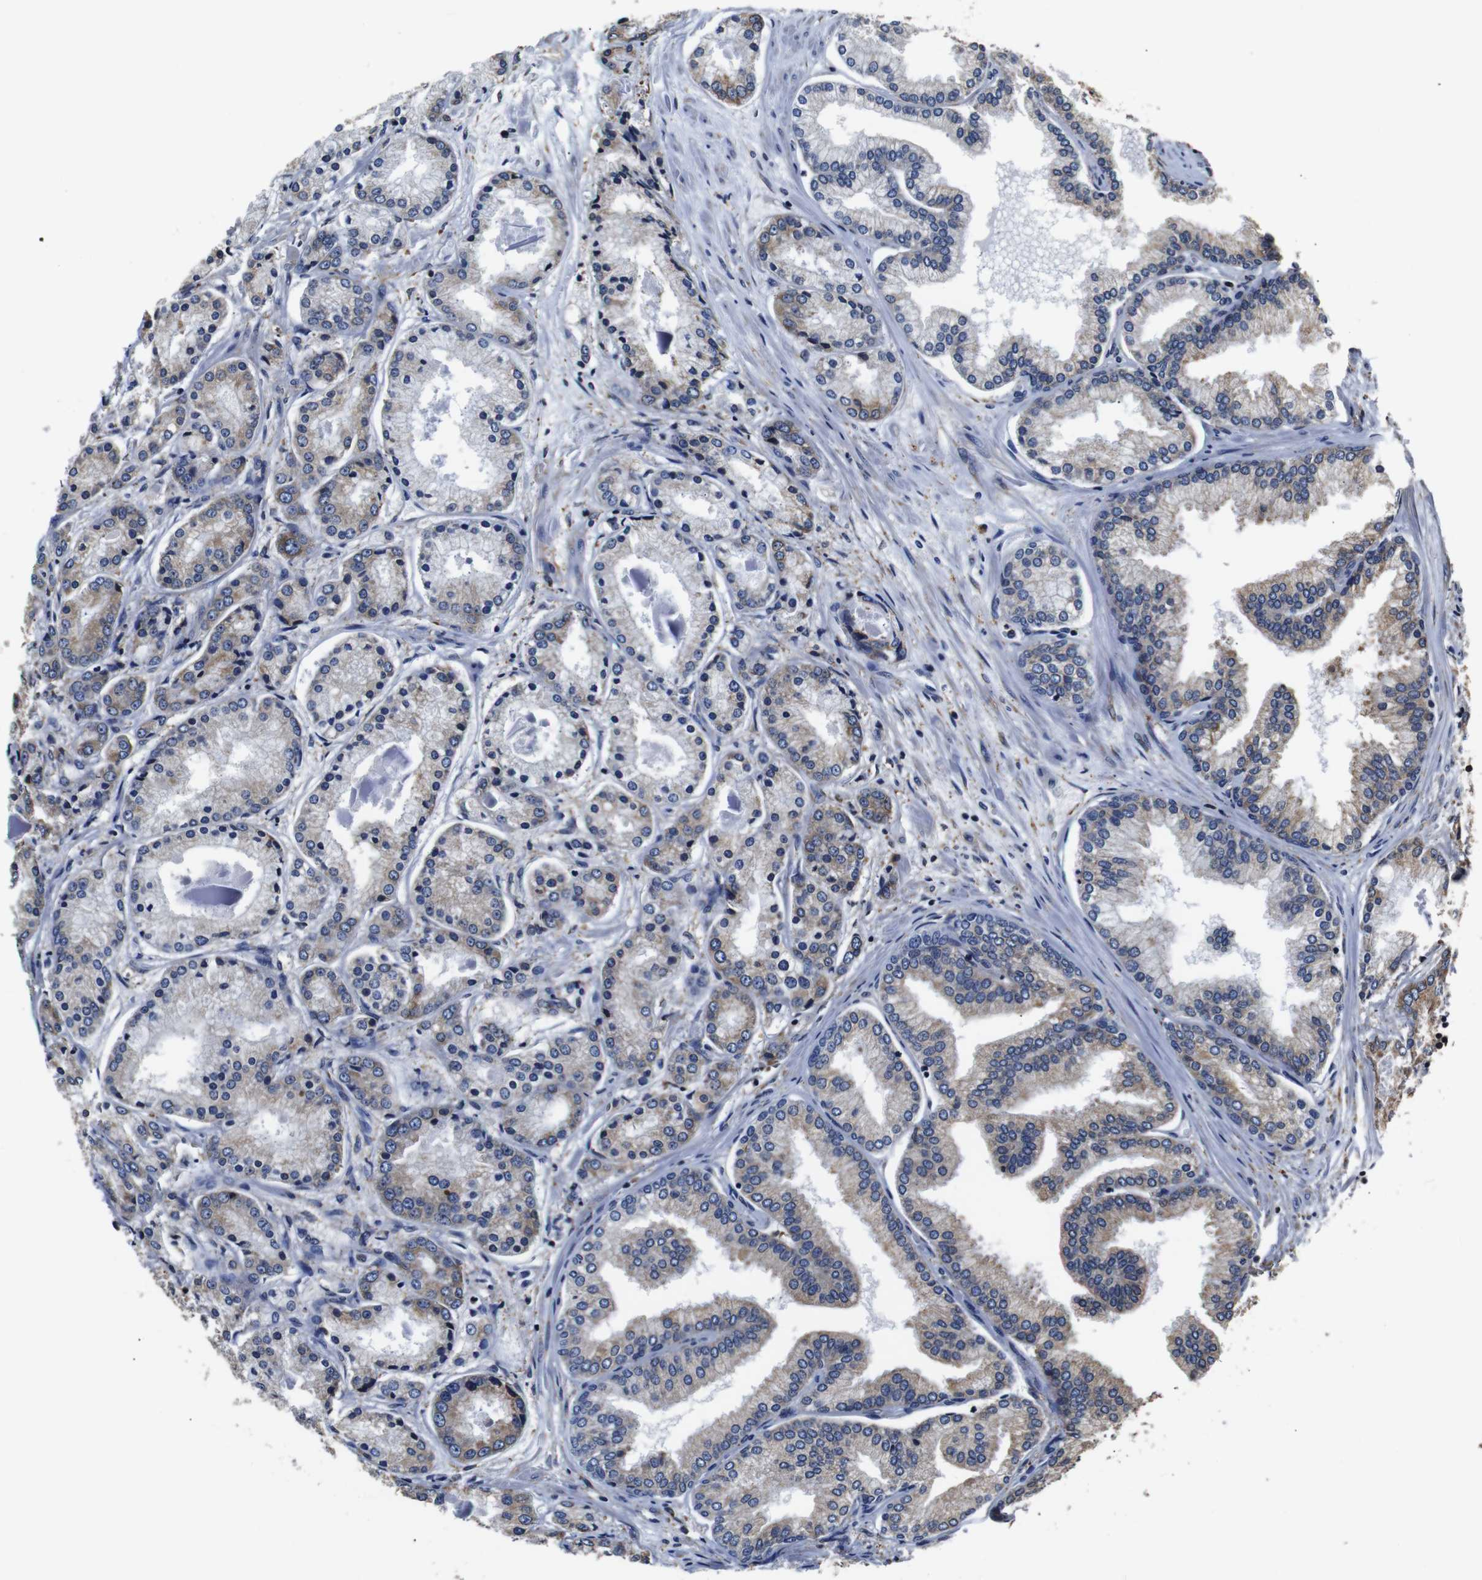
{"staining": {"intensity": "moderate", "quantity": "25%-75%", "location": "cytoplasmic/membranous"}, "tissue": "prostate cancer", "cell_type": "Tumor cells", "image_type": "cancer", "snomed": [{"axis": "morphology", "description": "Adenocarcinoma, High grade"}, {"axis": "topography", "description": "Prostate"}], "caption": "Tumor cells show medium levels of moderate cytoplasmic/membranous staining in approximately 25%-75% of cells in human prostate adenocarcinoma (high-grade).", "gene": "PPIB", "patient": {"sex": "male", "age": 59}}